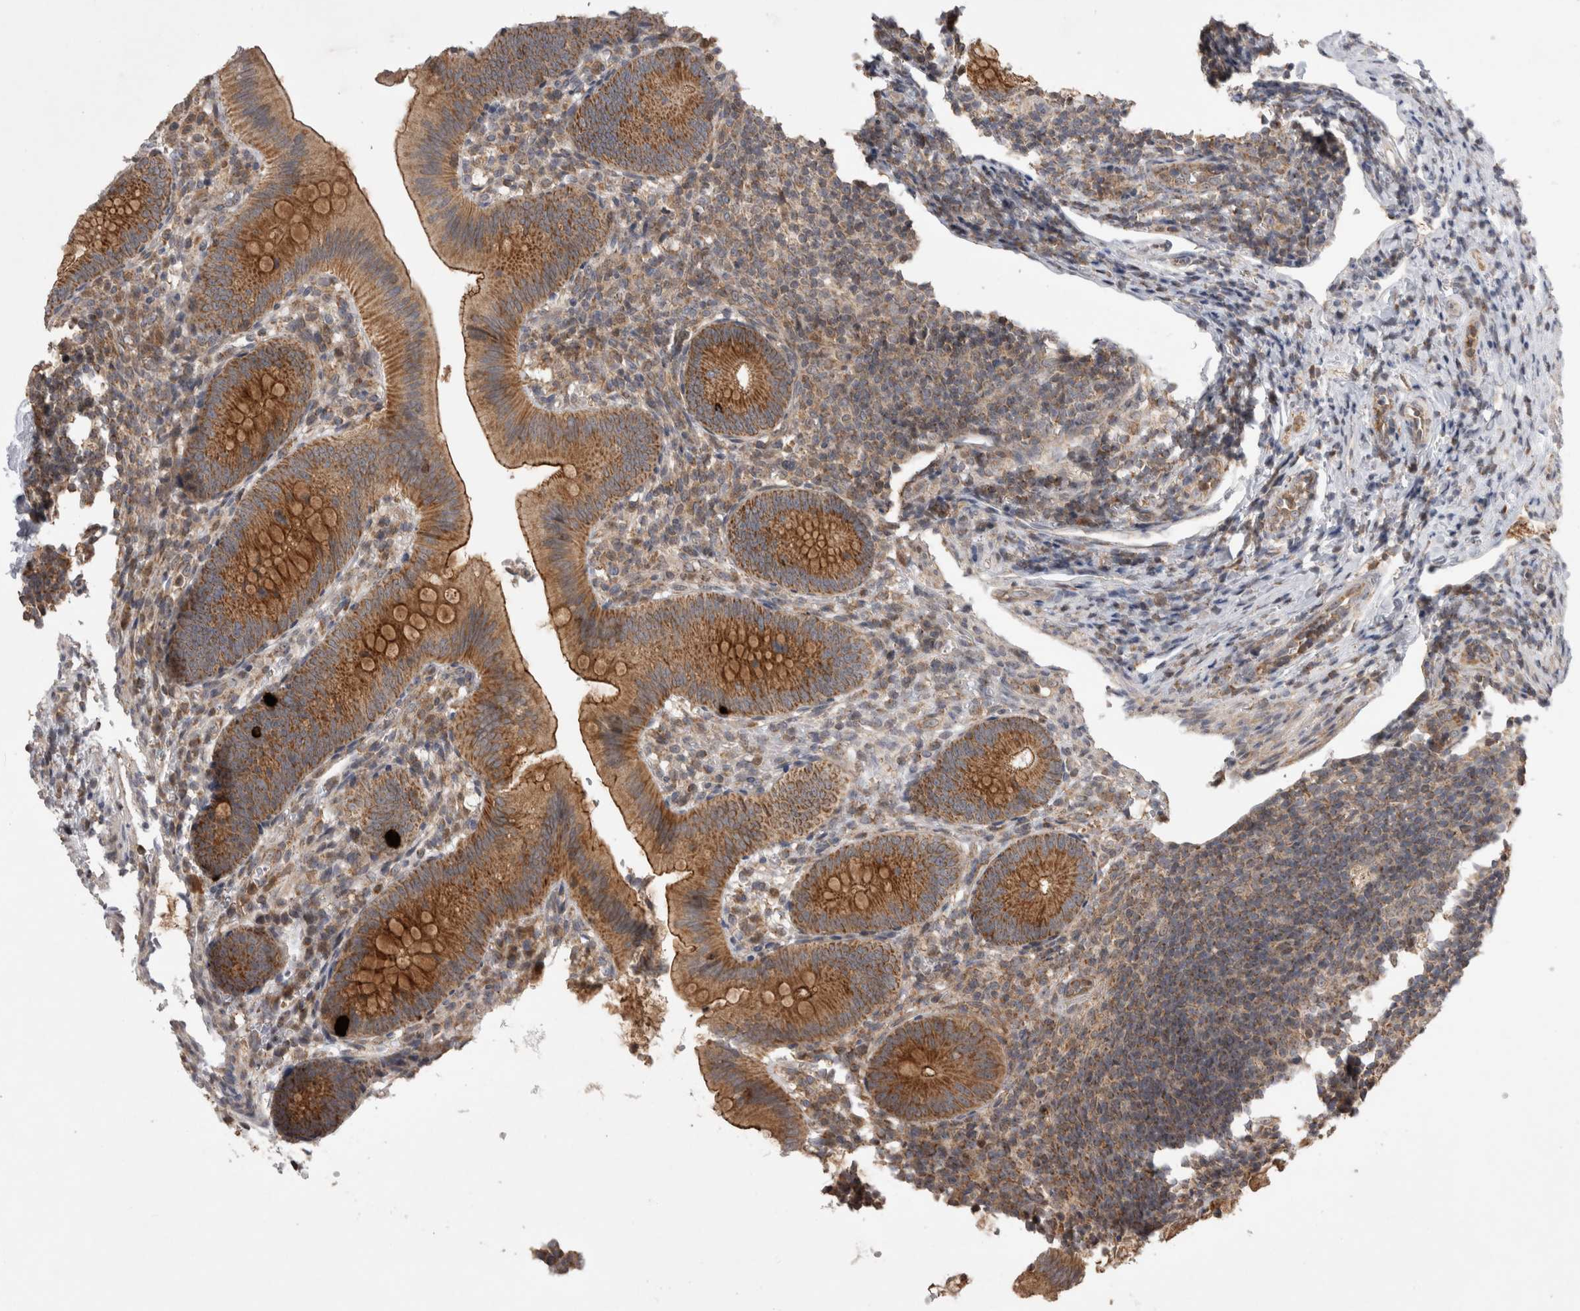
{"staining": {"intensity": "strong", "quantity": ">75%", "location": "cytoplasmic/membranous"}, "tissue": "appendix", "cell_type": "Glandular cells", "image_type": "normal", "snomed": [{"axis": "morphology", "description": "Normal tissue, NOS"}, {"axis": "topography", "description": "Appendix"}], "caption": "The immunohistochemical stain labels strong cytoplasmic/membranous staining in glandular cells of normal appendix. The staining was performed using DAB, with brown indicating positive protein expression. Nuclei are stained blue with hematoxylin.", "gene": "KCNIP1", "patient": {"sex": "male", "age": 1}}